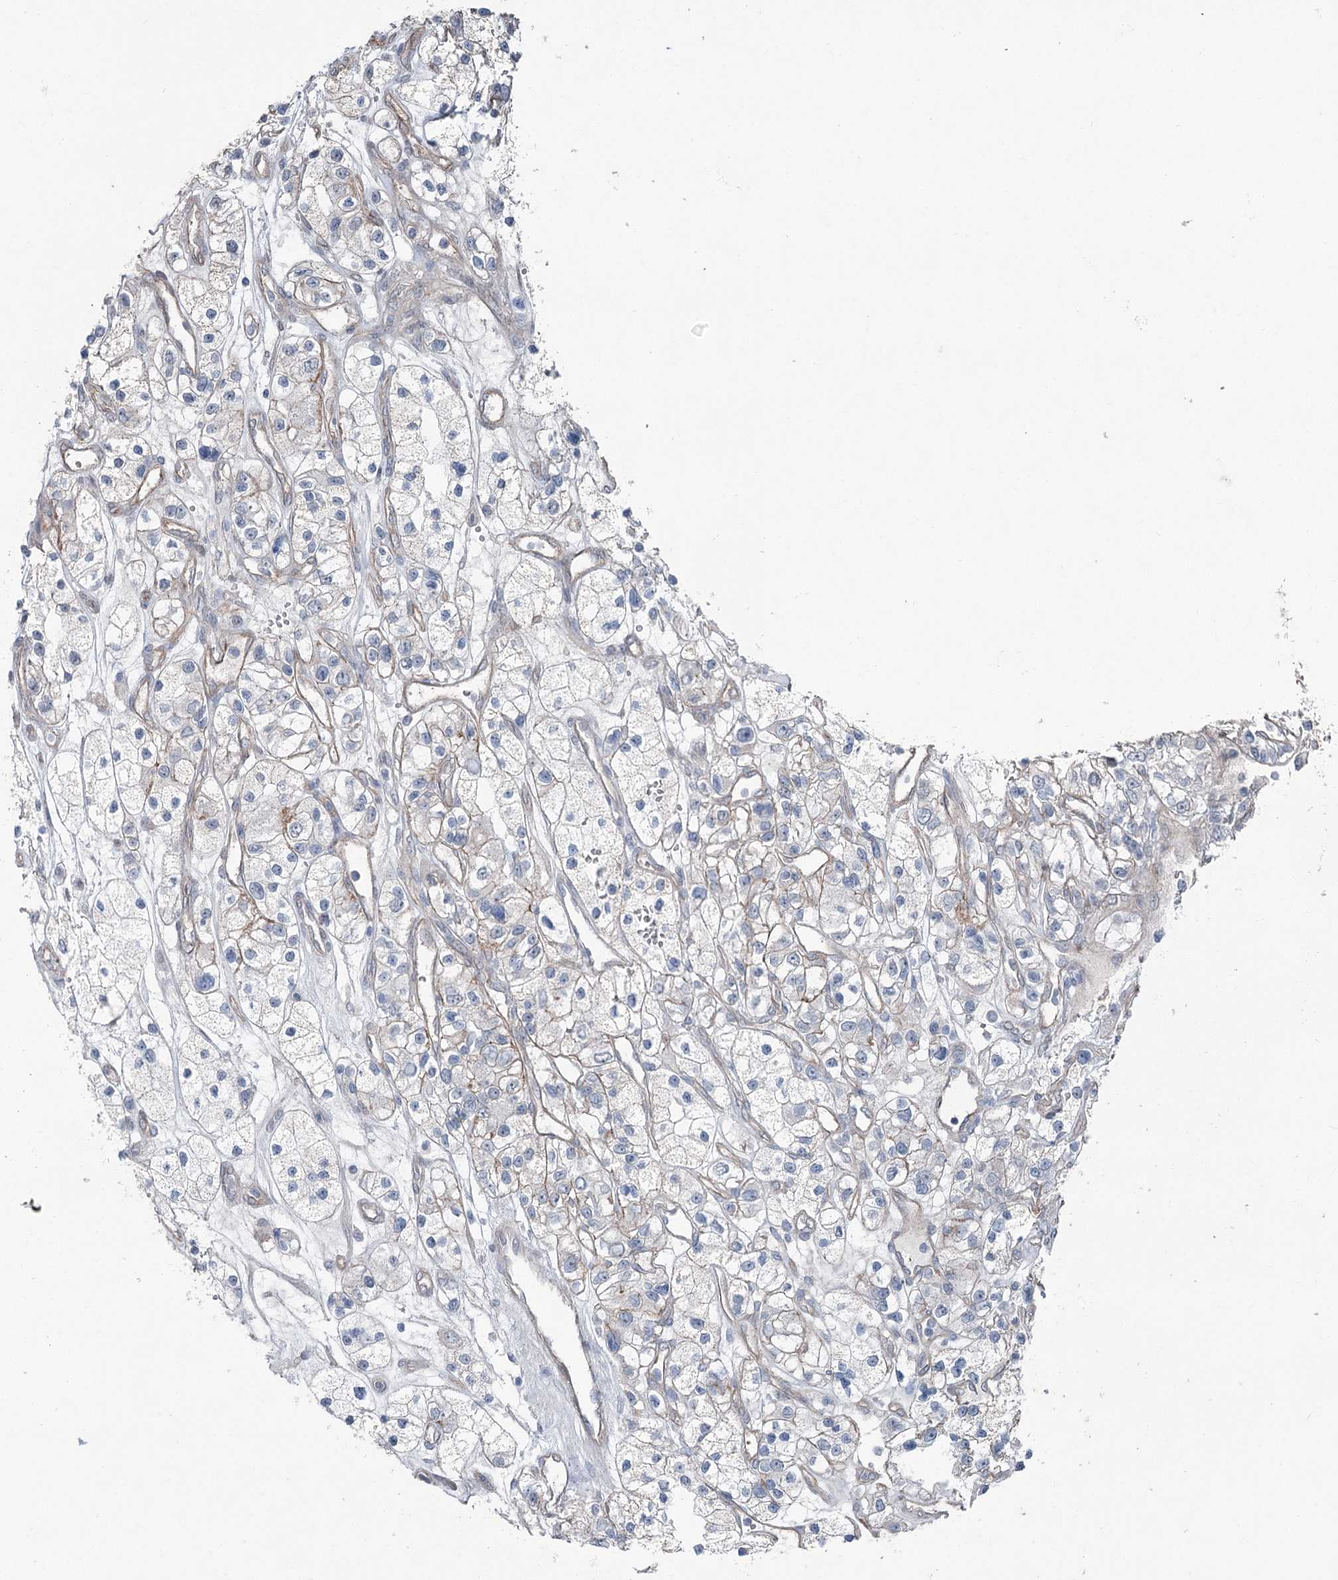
{"staining": {"intensity": "moderate", "quantity": "25%-75%", "location": "cytoplasmic/membranous"}, "tissue": "renal cancer", "cell_type": "Tumor cells", "image_type": "cancer", "snomed": [{"axis": "morphology", "description": "Adenocarcinoma, NOS"}, {"axis": "topography", "description": "Kidney"}], "caption": "There is medium levels of moderate cytoplasmic/membranous staining in tumor cells of renal adenocarcinoma, as demonstrated by immunohistochemical staining (brown color).", "gene": "FAM120B", "patient": {"sex": "female", "age": 57}}